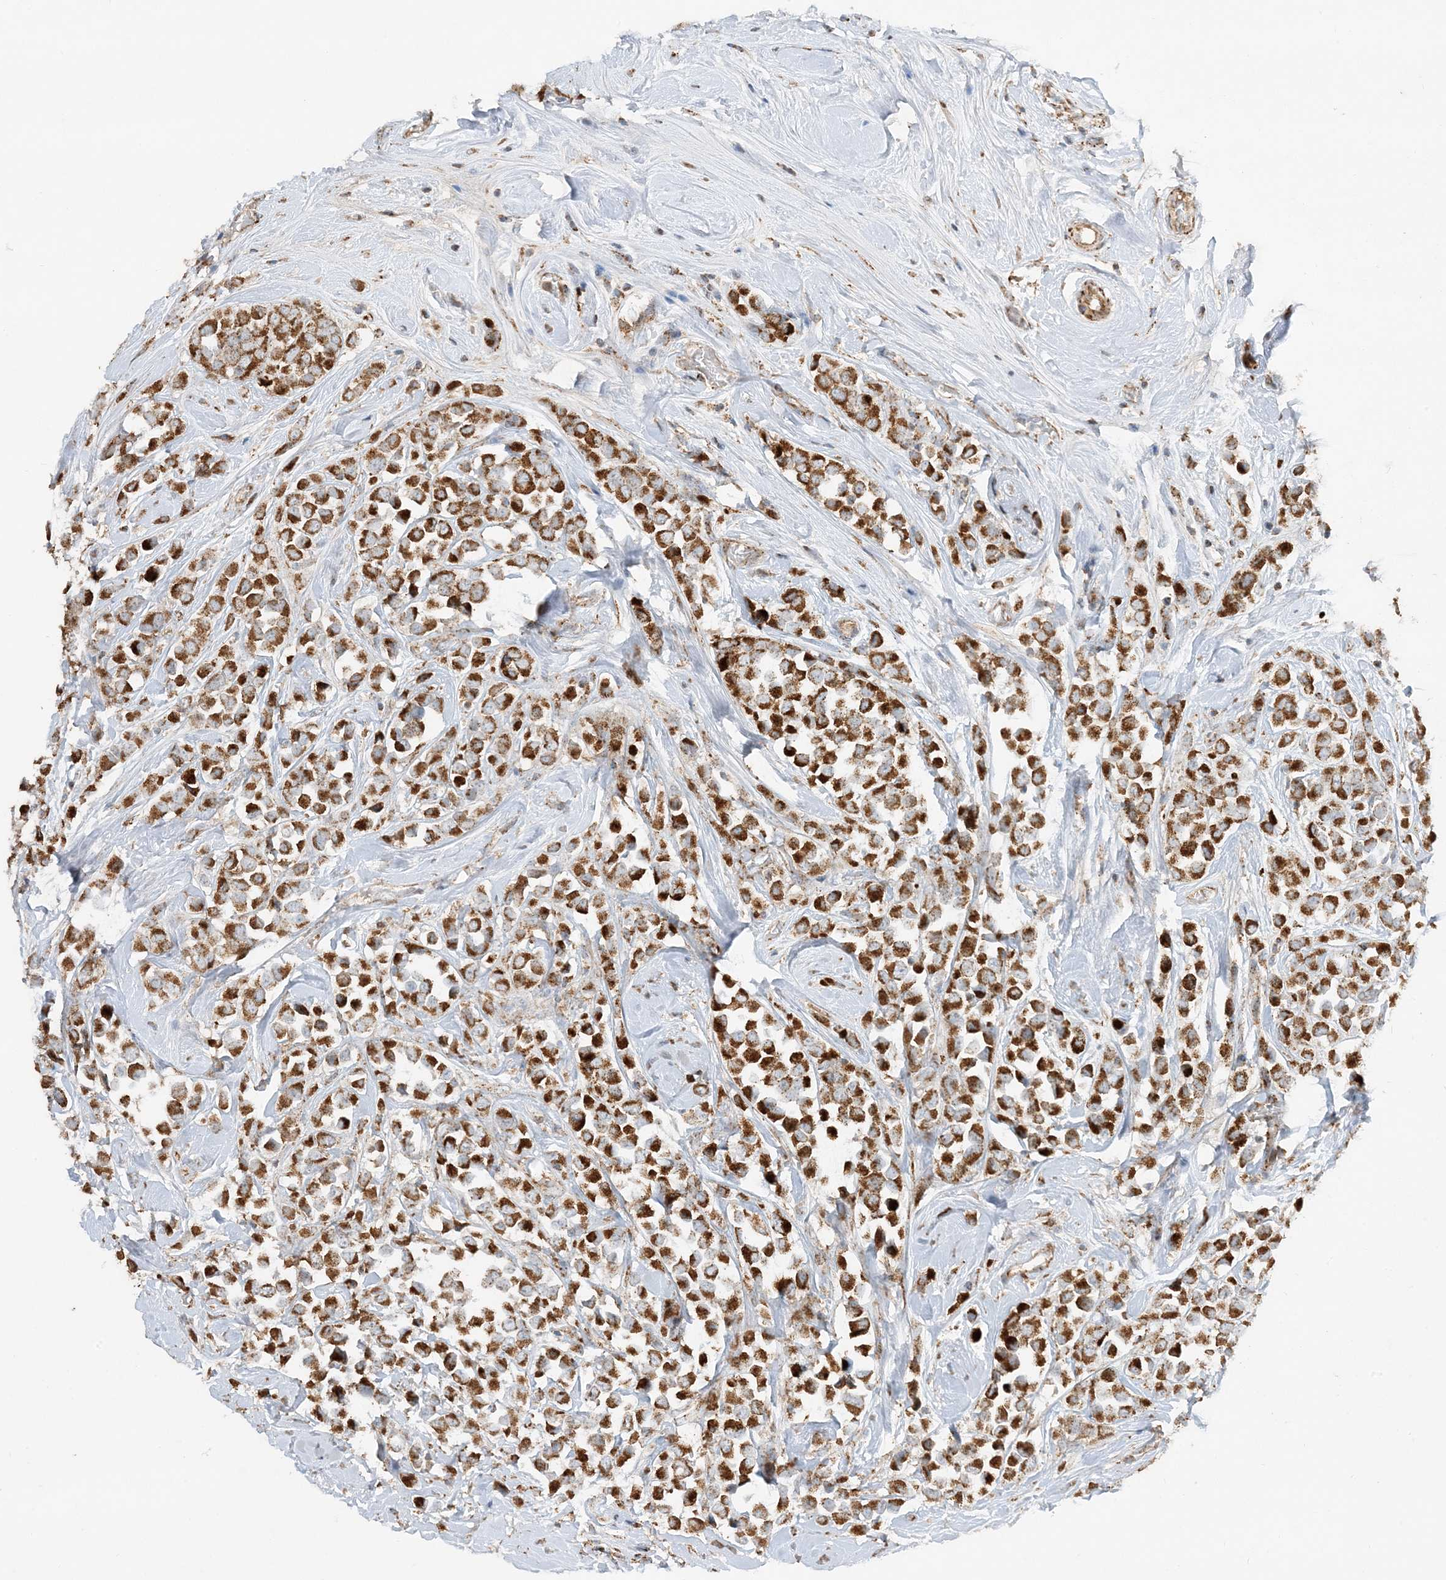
{"staining": {"intensity": "strong", "quantity": ">75%", "location": "cytoplasmic/membranous"}, "tissue": "breast cancer", "cell_type": "Tumor cells", "image_type": "cancer", "snomed": [{"axis": "morphology", "description": "Duct carcinoma"}, {"axis": "topography", "description": "Breast"}], "caption": "Intraductal carcinoma (breast) tissue exhibits strong cytoplasmic/membranous expression in approximately >75% of tumor cells The protein is shown in brown color, while the nuclei are stained blue.", "gene": "NDUFAF3", "patient": {"sex": "female", "age": 61}}